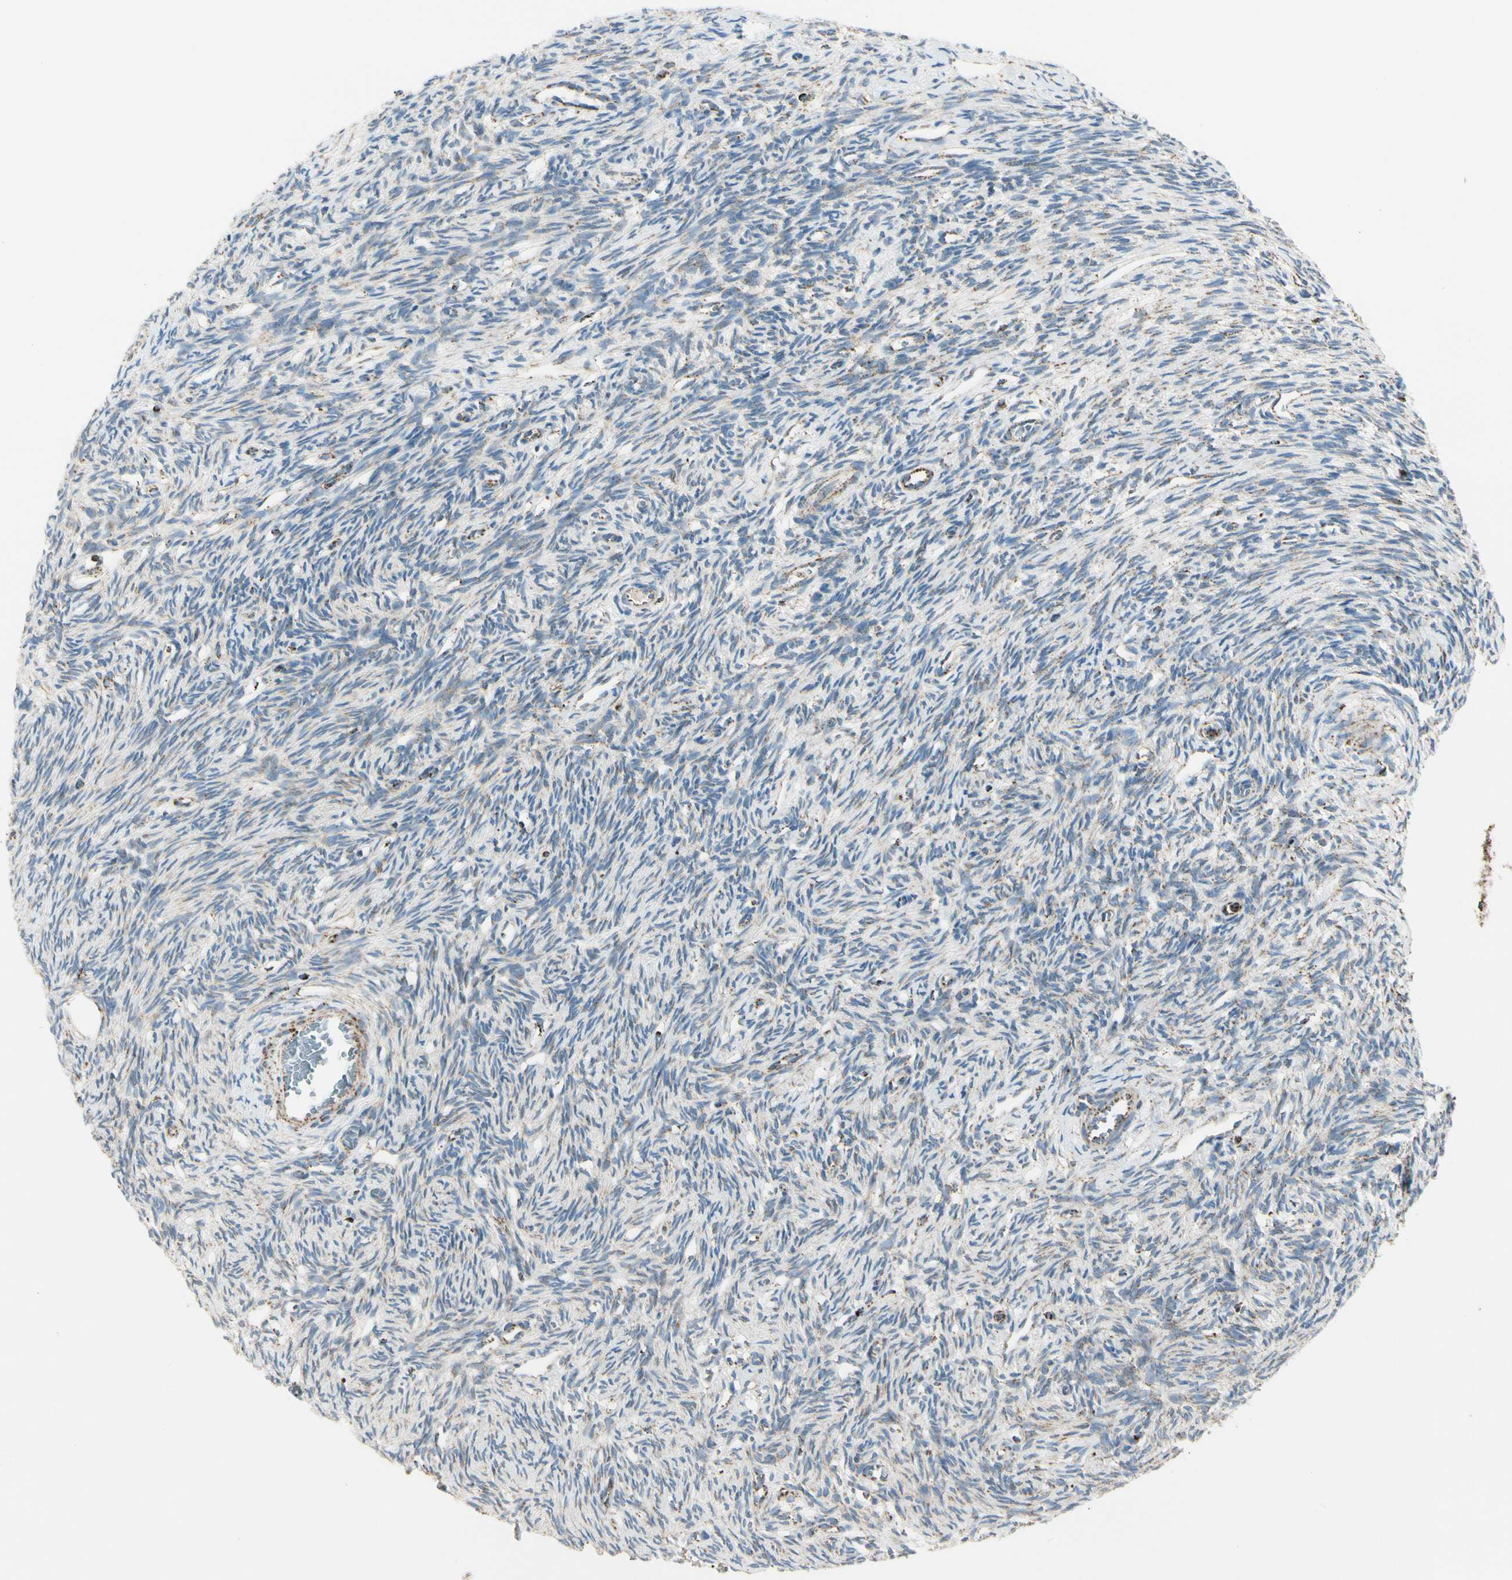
{"staining": {"intensity": "moderate", "quantity": "<25%", "location": "cytoplasmic/membranous"}, "tissue": "ovary", "cell_type": "Ovarian stroma cells", "image_type": "normal", "snomed": [{"axis": "morphology", "description": "Normal tissue, NOS"}, {"axis": "topography", "description": "Ovary"}], "caption": "Moderate cytoplasmic/membranous staining for a protein is identified in approximately <25% of ovarian stroma cells of unremarkable ovary using immunohistochemistry.", "gene": "ME2", "patient": {"sex": "female", "age": 33}}